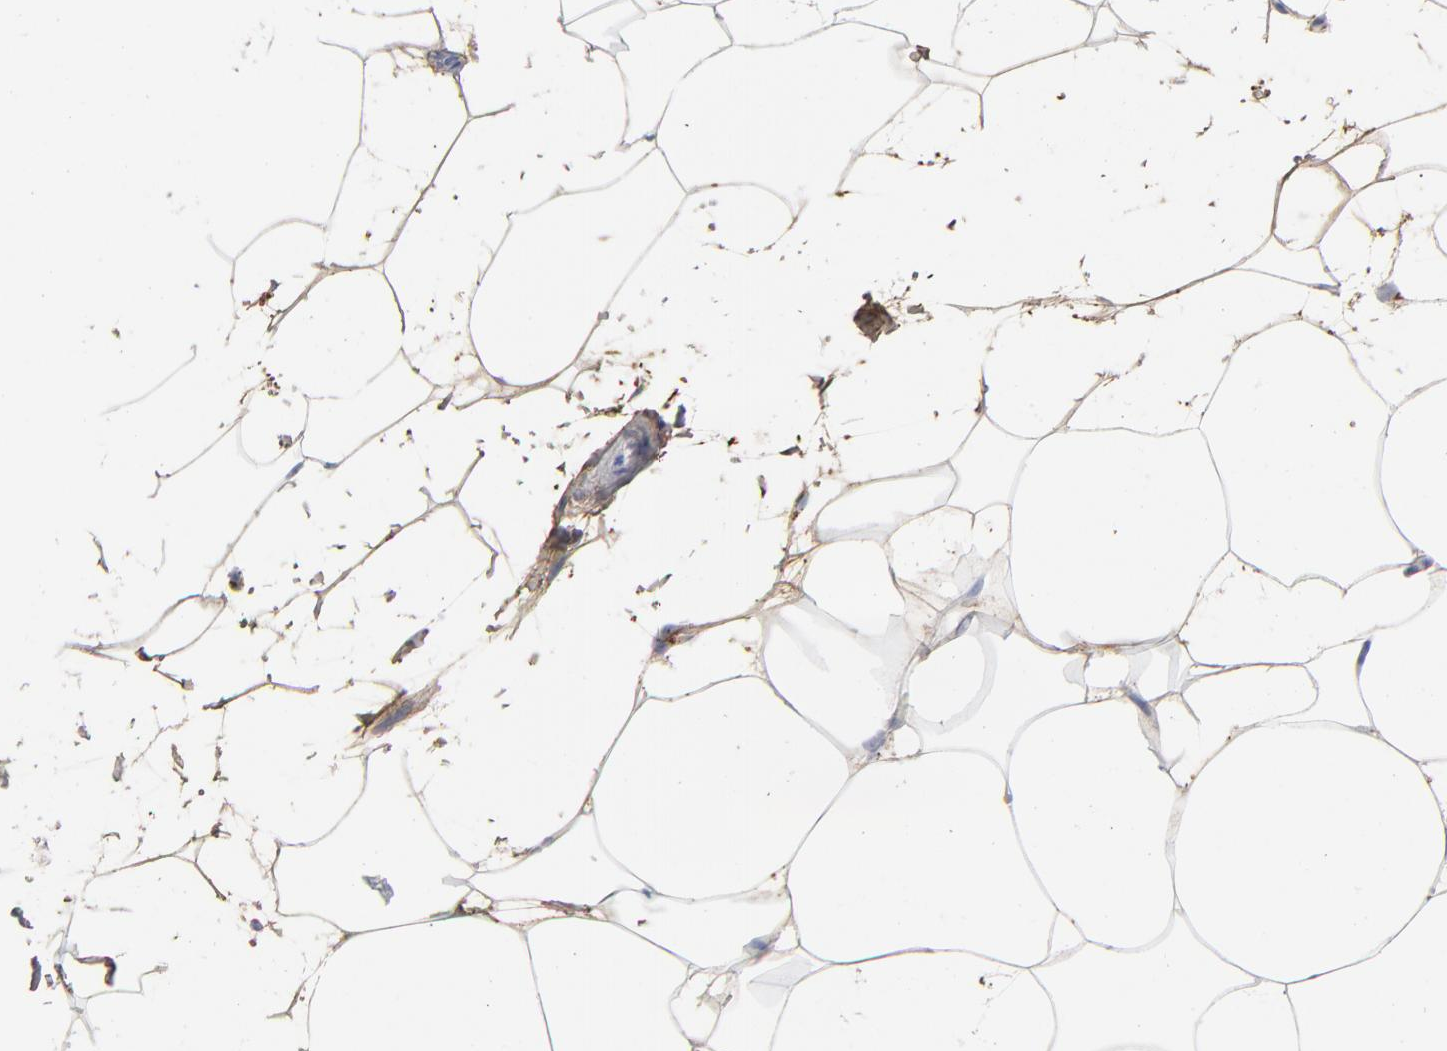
{"staining": {"intensity": "moderate", "quantity": ">75%", "location": "cytoplasmic/membranous"}, "tissue": "adipose tissue", "cell_type": "Adipocytes", "image_type": "normal", "snomed": [{"axis": "morphology", "description": "Normal tissue, NOS"}, {"axis": "morphology", "description": "Duct carcinoma"}, {"axis": "topography", "description": "Breast"}, {"axis": "topography", "description": "Adipose tissue"}], "caption": "Protein staining of unremarkable adipose tissue demonstrates moderate cytoplasmic/membranous positivity in about >75% of adipocytes.", "gene": "DCN", "patient": {"sex": "female", "age": 37}}